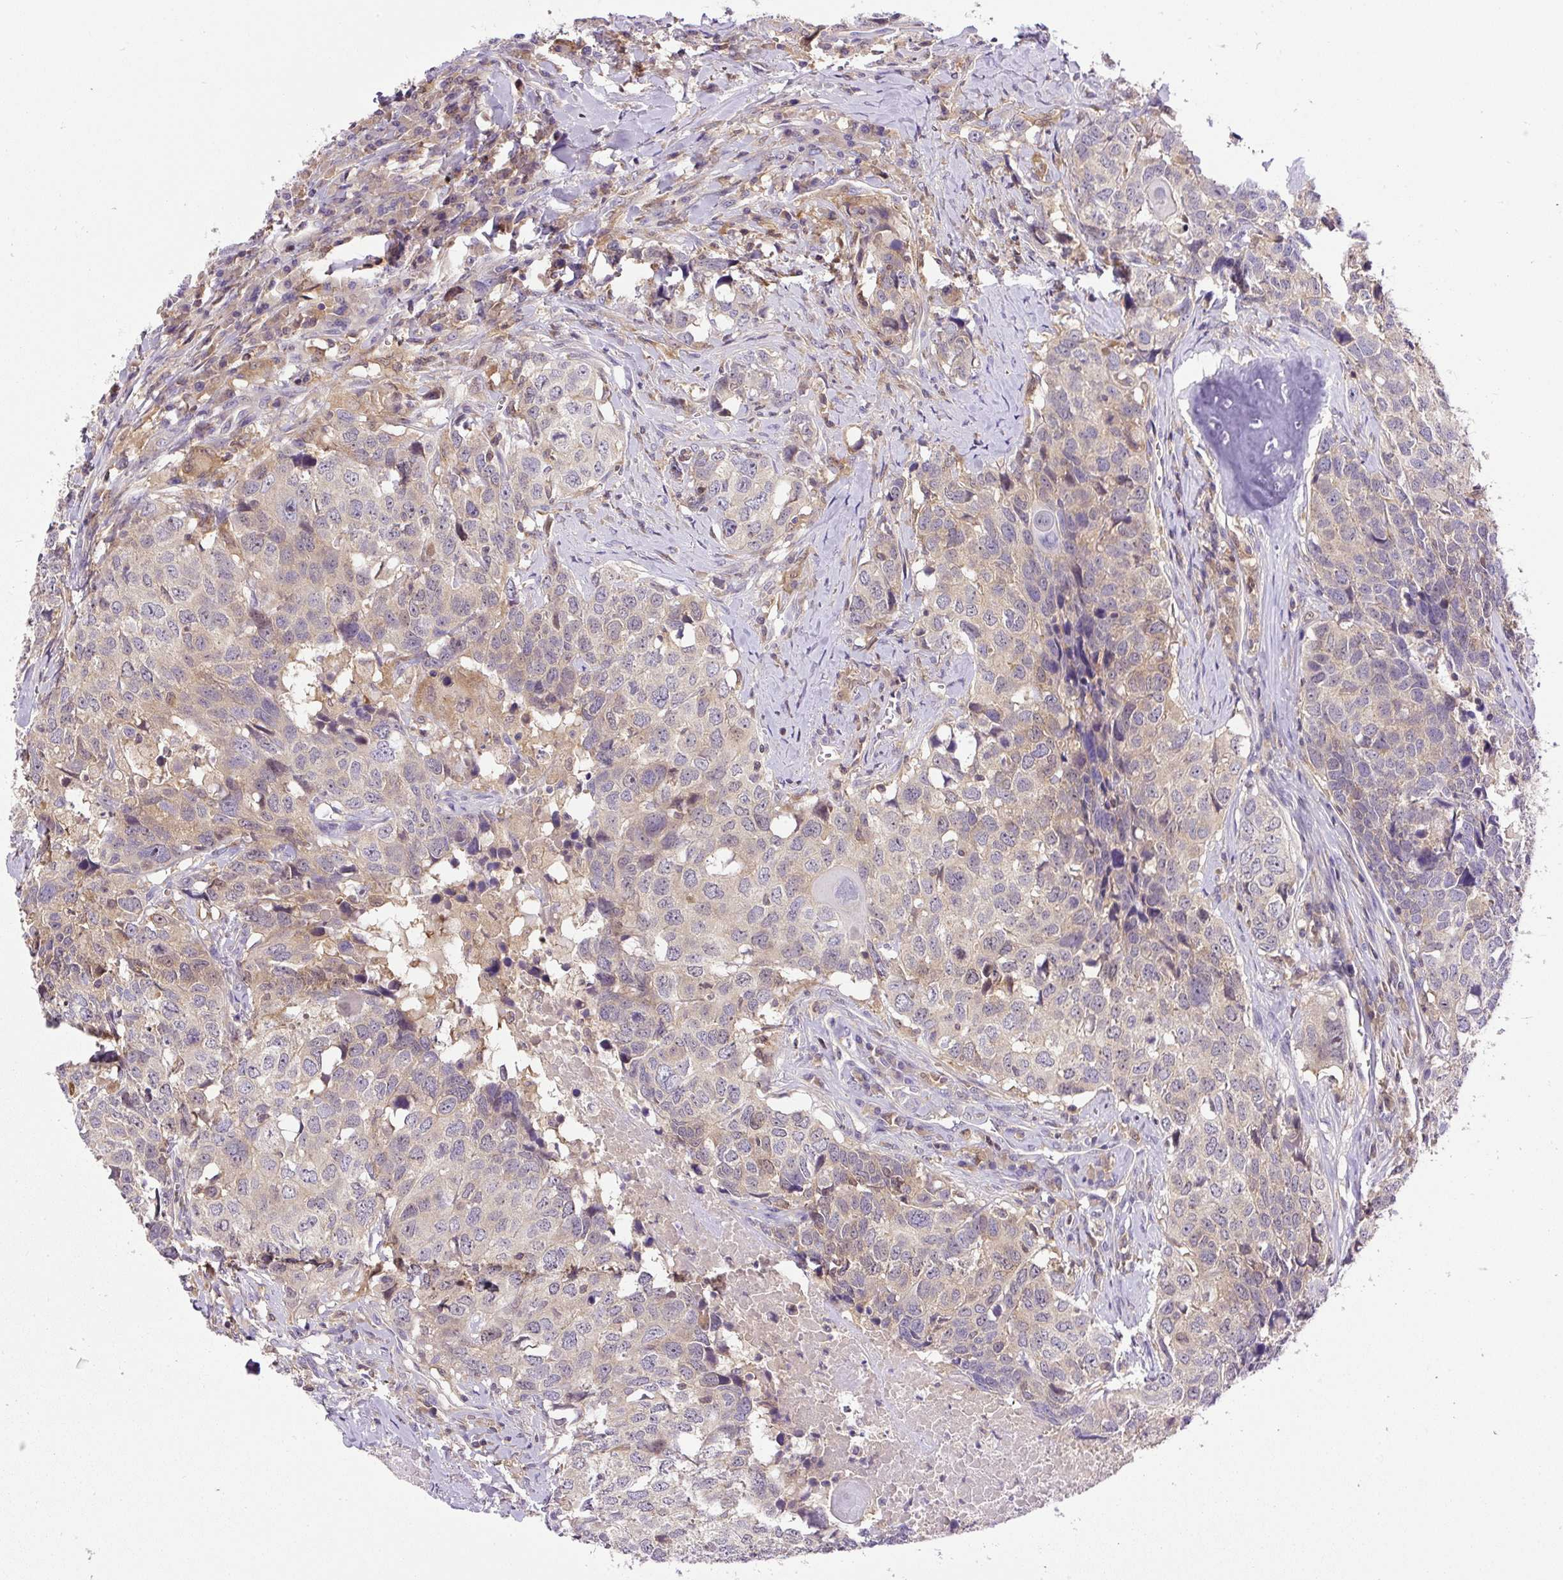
{"staining": {"intensity": "weak", "quantity": "<25%", "location": "cytoplasmic/membranous"}, "tissue": "head and neck cancer", "cell_type": "Tumor cells", "image_type": "cancer", "snomed": [{"axis": "morphology", "description": "Normal tissue, NOS"}, {"axis": "morphology", "description": "Squamous cell carcinoma, NOS"}, {"axis": "topography", "description": "Skeletal muscle"}, {"axis": "topography", "description": "Vascular tissue"}, {"axis": "topography", "description": "Peripheral nerve tissue"}, {"axis": "topography", "description": "Head-Neck"}], "caption": "High magnification brightfield microscopy of head and neck squamous cell carcinoma stained with DAB (3,3'-diaminobenzidine) (brown) and counterstained with hematoxylin (blue): tumor cells show no significant positivity. The staining was performed using DAB (3,3'-diaminobenzidine) to visualize the protein expression in brown, while the nuclei were stained in blue with hematoxylin (Magnification: 20x).", "gene": "CCDC28A", "patient": {"sex": "male", "age": 66}}